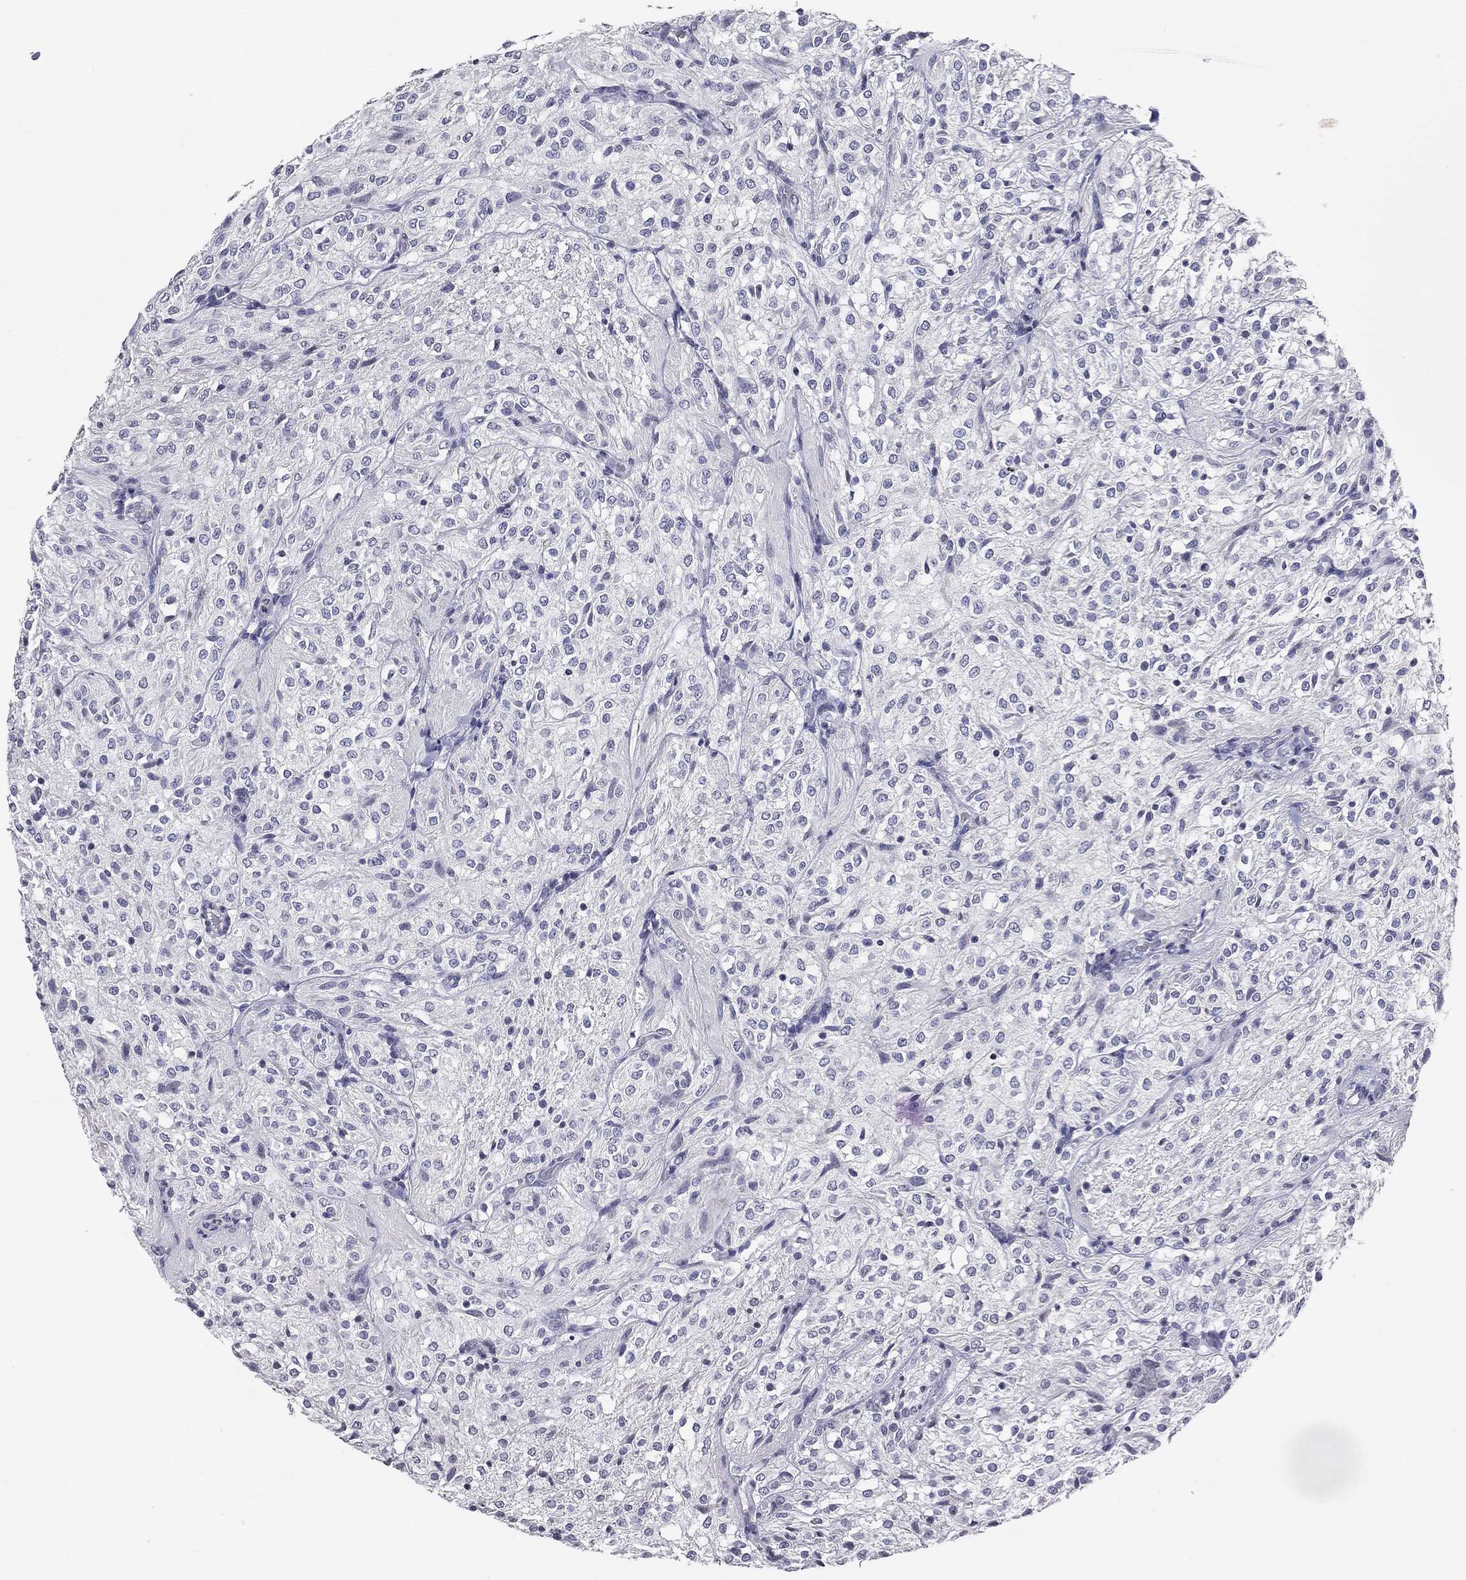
{"staining": {"intensity": "negative", "quantity": "none", "location": "none"}, "tissue": "glioma", "cell_type": "Tumor cells", "image_type": "cancer", "snomed": [{"axis": "morphology", "description": "Glioma, malignant, Low grade"}, {"axis": "topography", "description": "Brain"}], "caption": "This is an immunohistochemistry (IHC) micrograph of glioma. There is no staining in tumor cells.", "gene": "SERPINB4", "patient": {"sex": "male", "age": 3}}